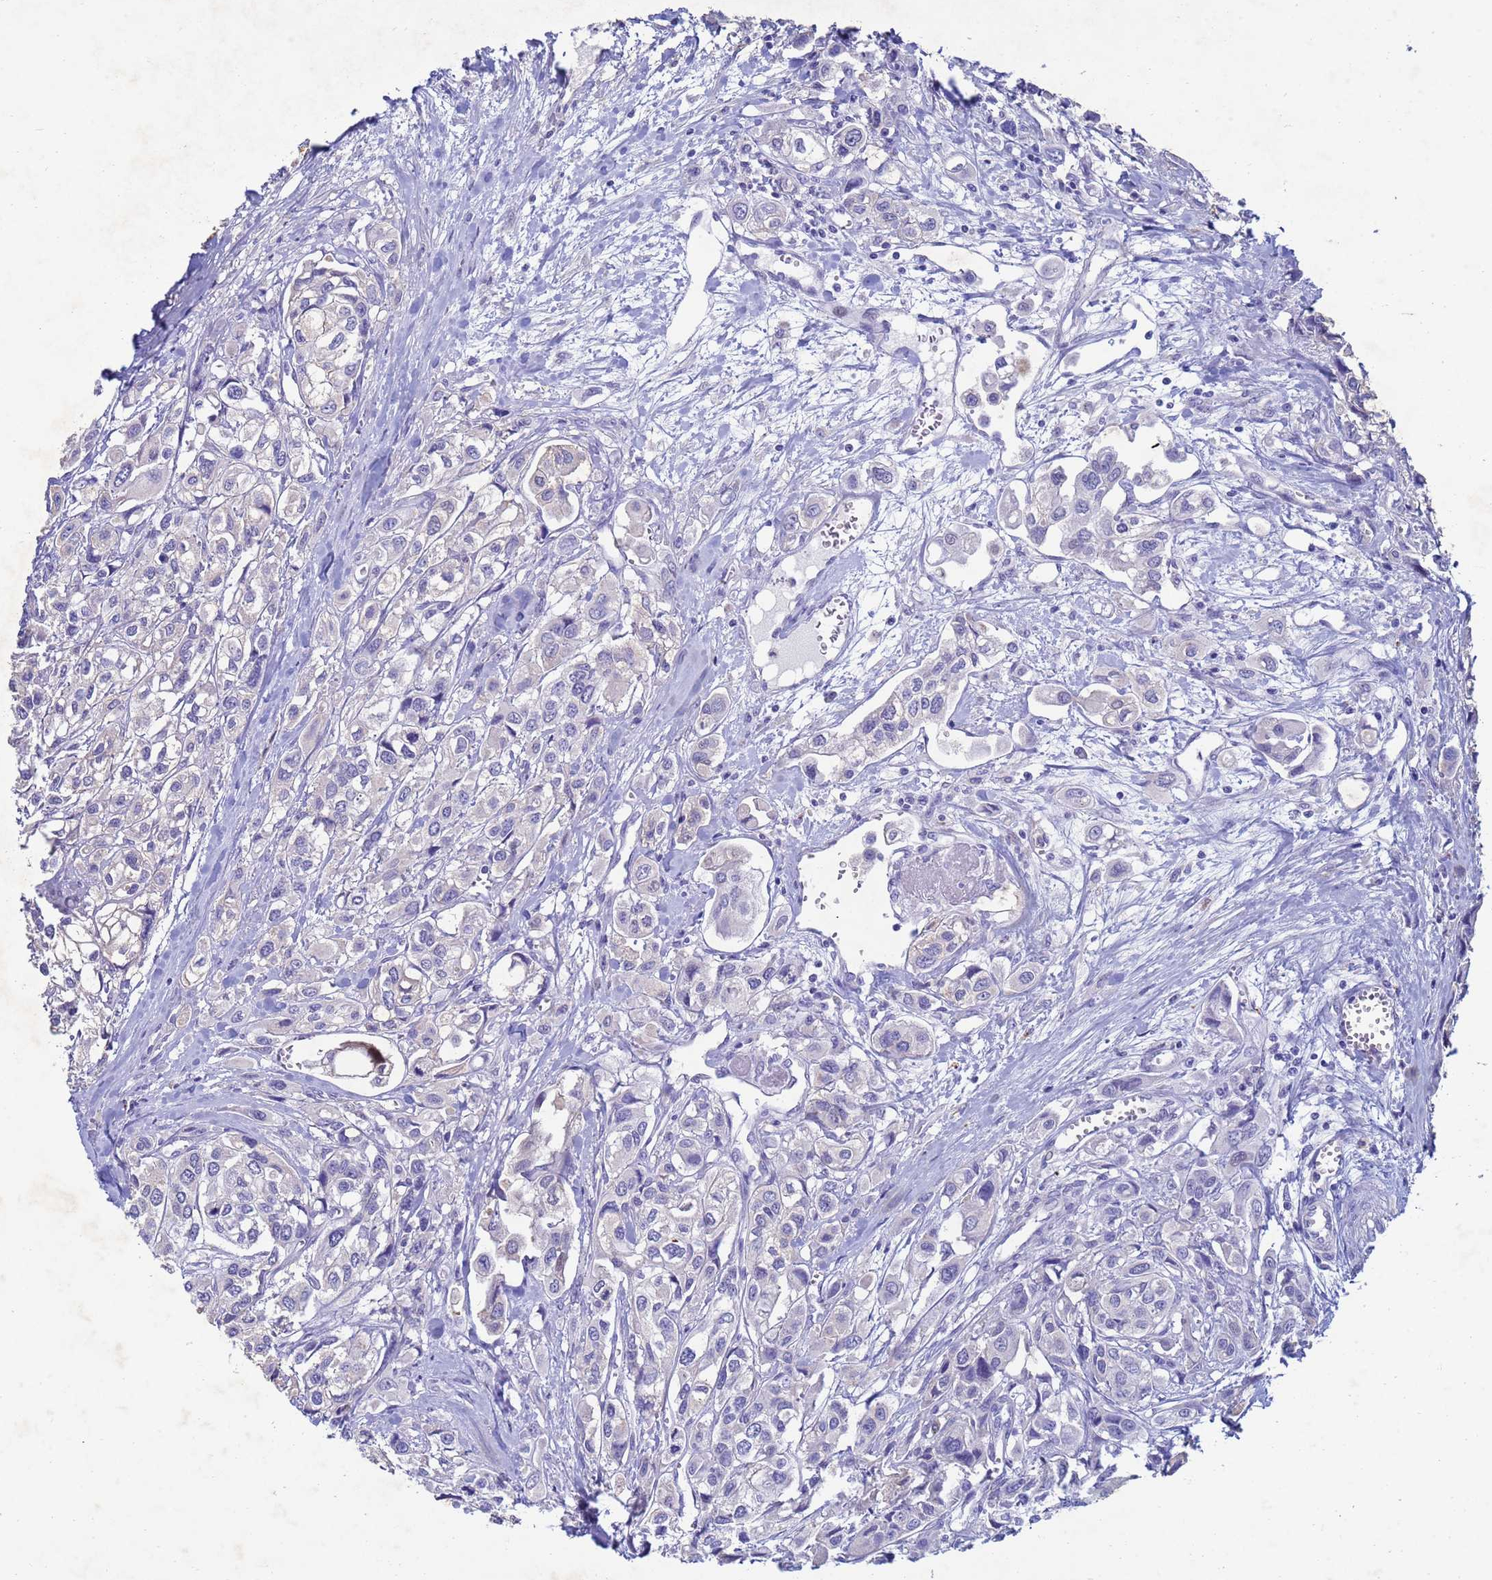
{"staining": {"intensity": "negative", "quantity": "none", "location": "none"}, "tissue": "urothelial cancer", "cell_type": "Tumor cells", "image_type": "cancer", "snomed": [{"axis": "morphology", "description": "Urothelial carcinoma, High grade"}, {"axis": "topography", "description": "Urinary bladder"}], "caption": "Tumor cells are negative for protein expression in human high-grade urothelial carcinoma.", "gene": "CSTB", "patient": {"sex": "male", "age": 67}}